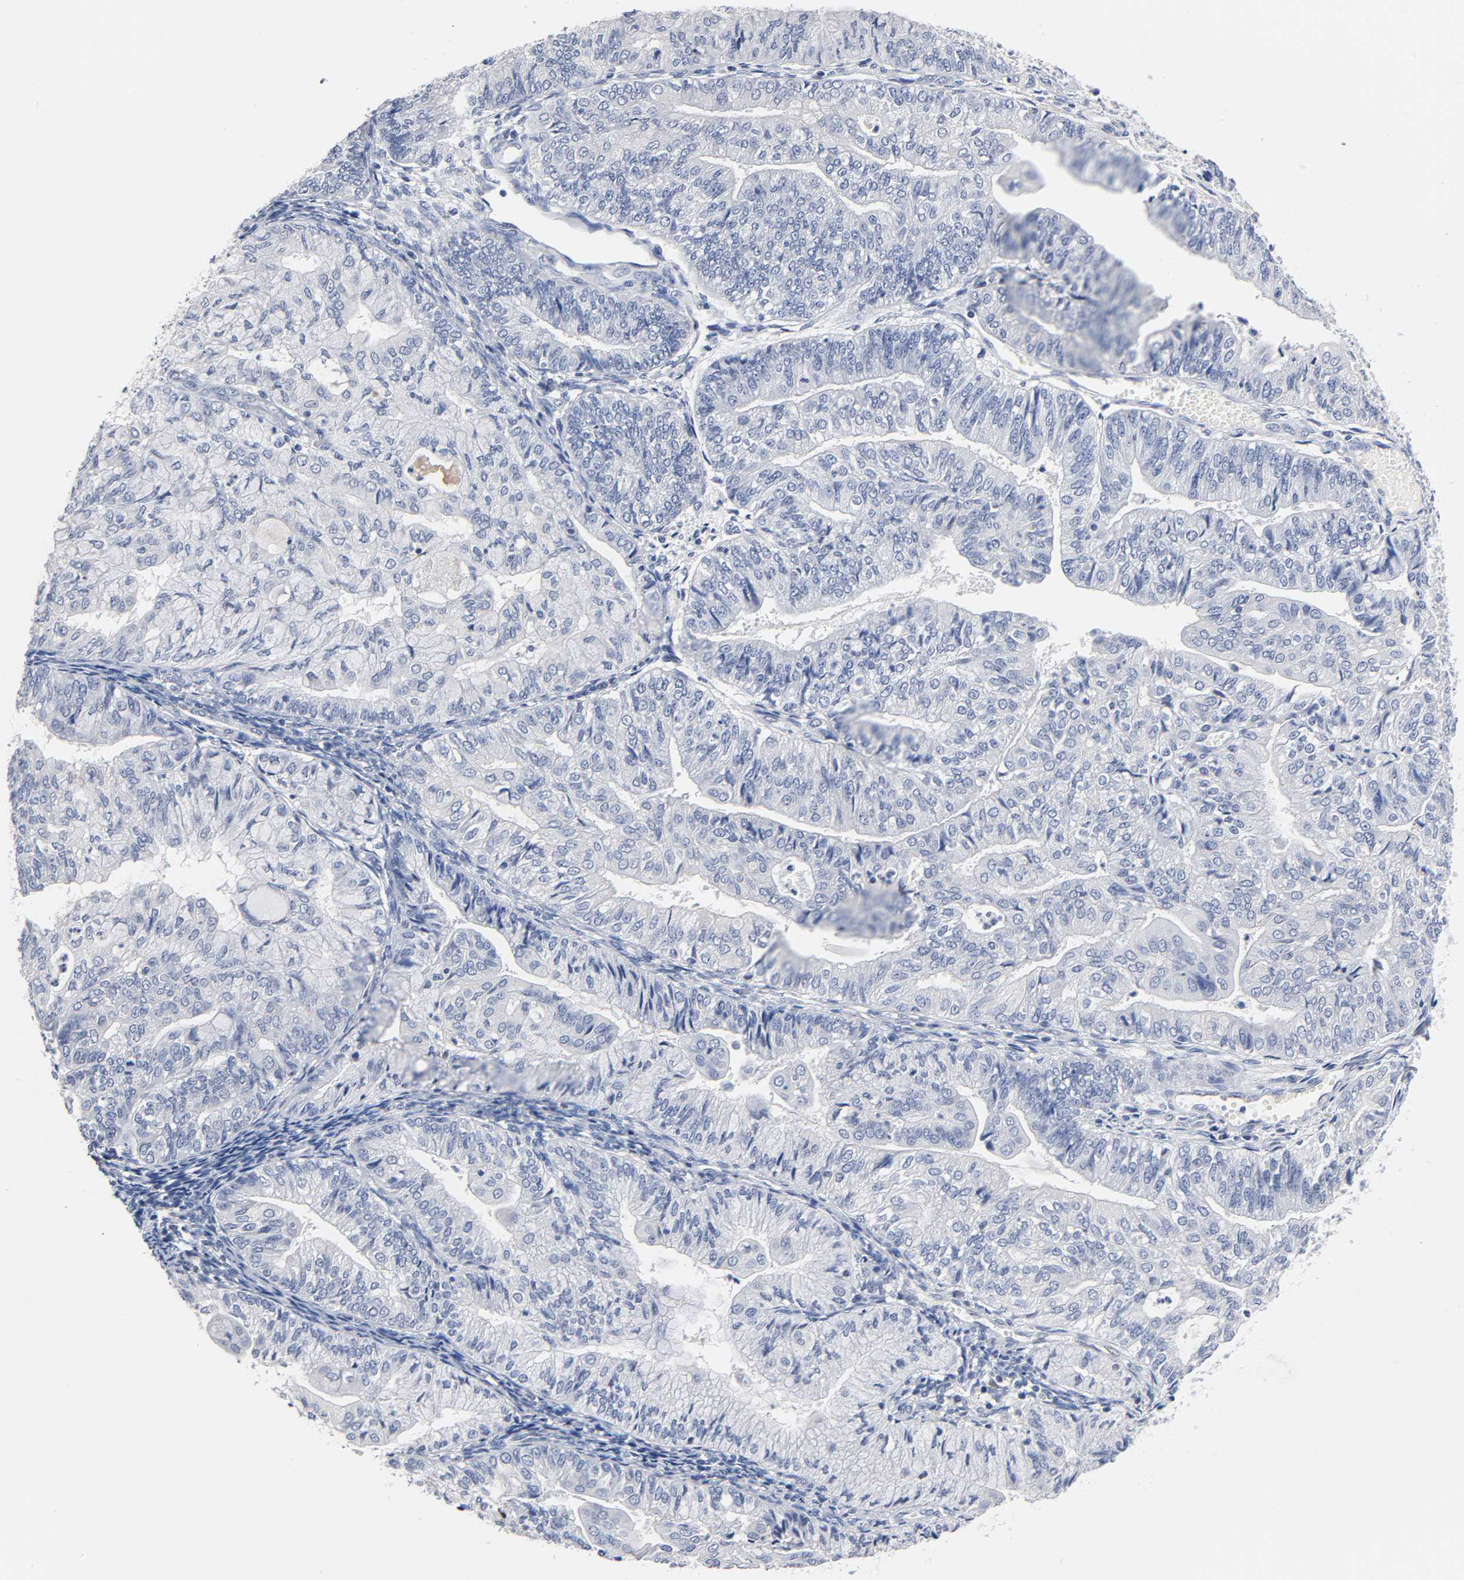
{"staining": {"intensity": "negative", "quantity": "none", "location": "none"}, "tissue": "endometrial cancer", "cell_type": "Tumor cells", "image_type": "cancer", "snomed": [{"axis": "morphology", "description": "Adenocarcinoma, NOS"}, {"axis": "topography", "description": "Endometrium"}], "caption": "High magnification brightfield microscopy of endometrial adenocarcinoma stained with DAB (brown) and counterstained with hematoxylin (blue): tumor cells show no significant positivity.", "gene": "NFATC1", "patient": {"sex": "female", "age": 59}}